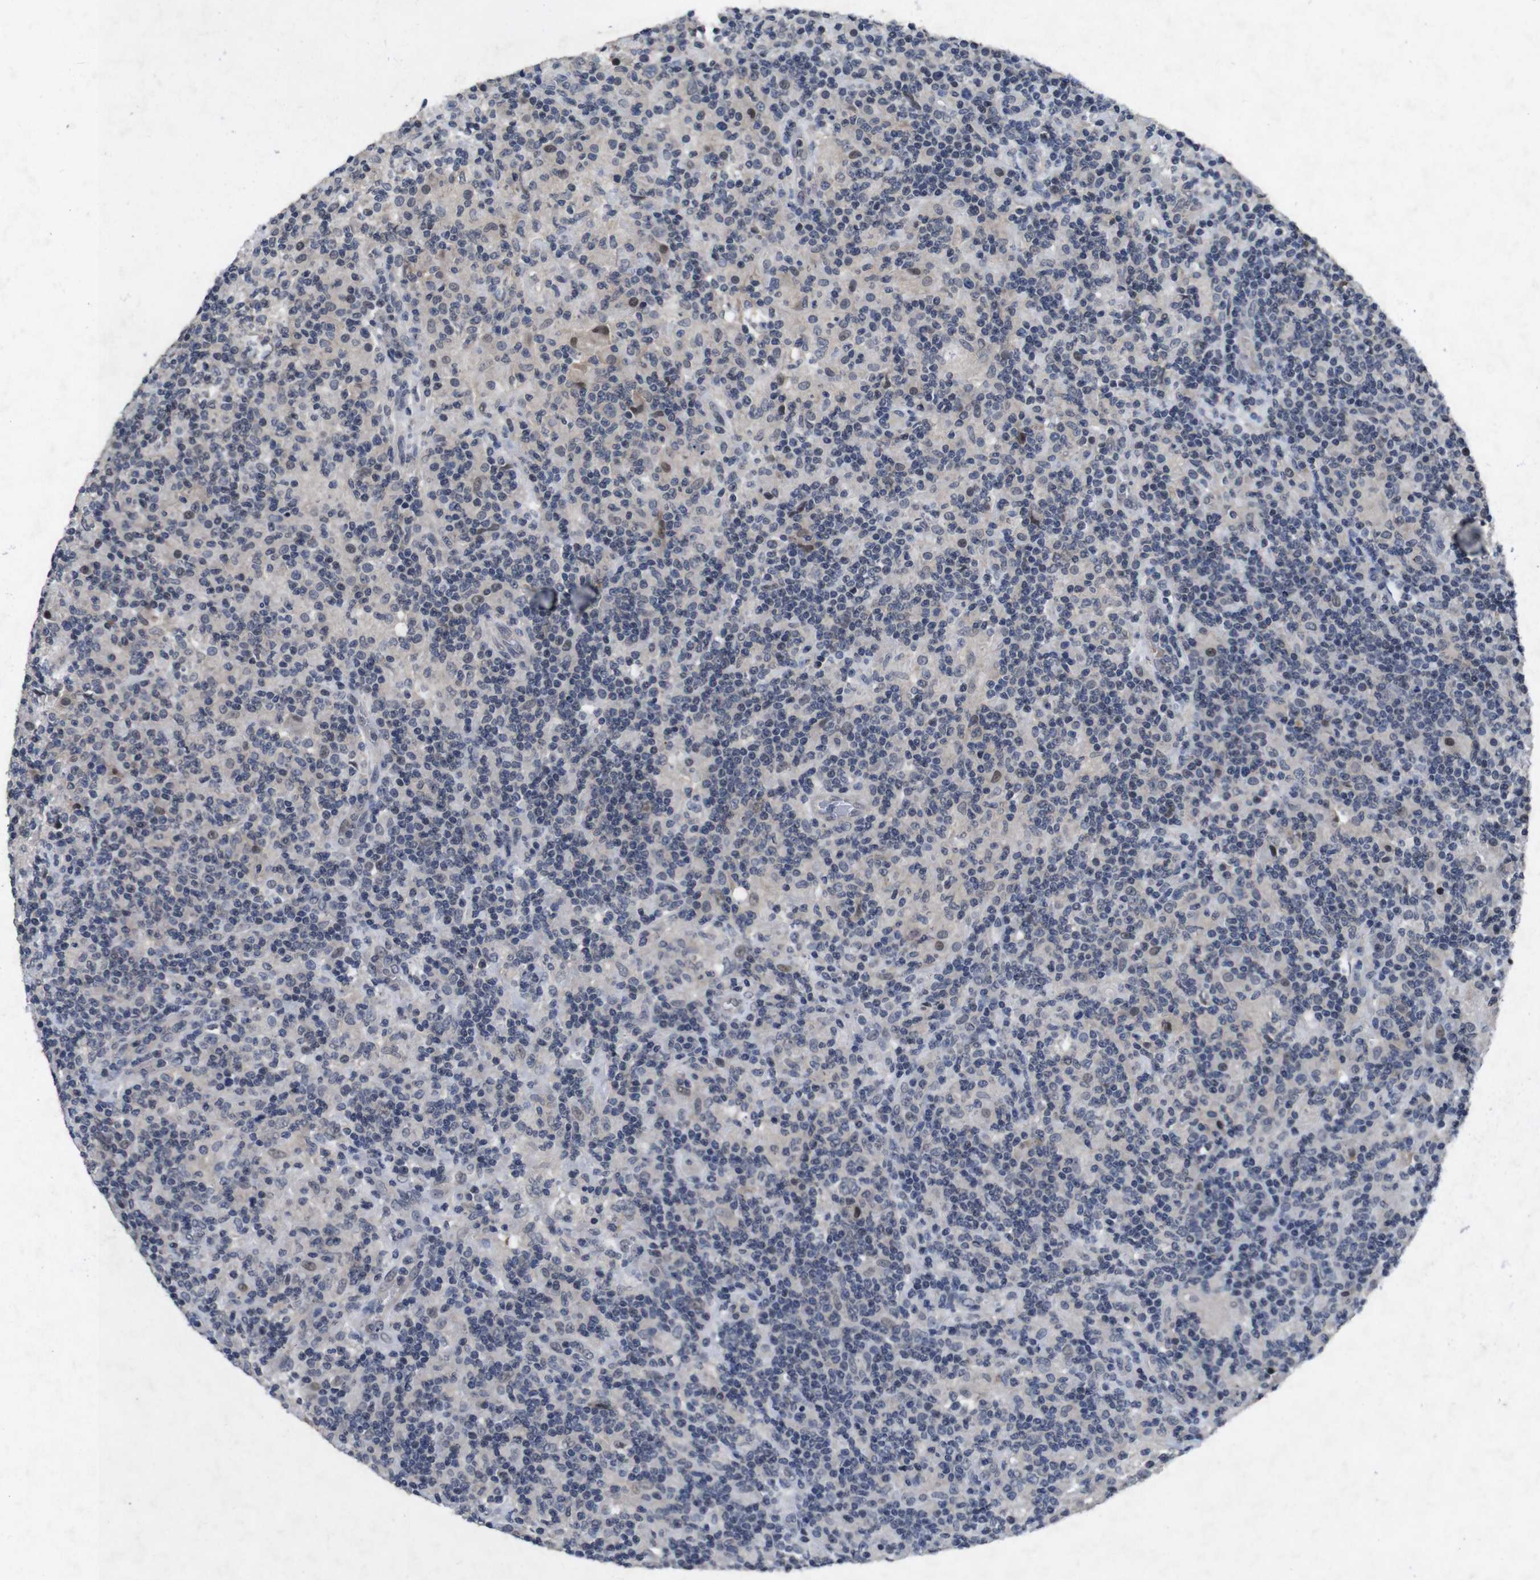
{"staining": {"intensity": "negative", "quantity": "none", "location": "none"}, "tissue": "lymphoma", "cell_type": "Tumor cells", "image_type": "cancer", "snomed": [{"axis": "morphology", "description": "Hodgkin's disease, NOS"}, {"axis": "topography", "description": "Lymph node"}], "caption": "The image shows no significant positivity in tumor cells of Hodgkin's disease.", "gene": "AKT3", "patient": {"sex": "male", "age": 70}}